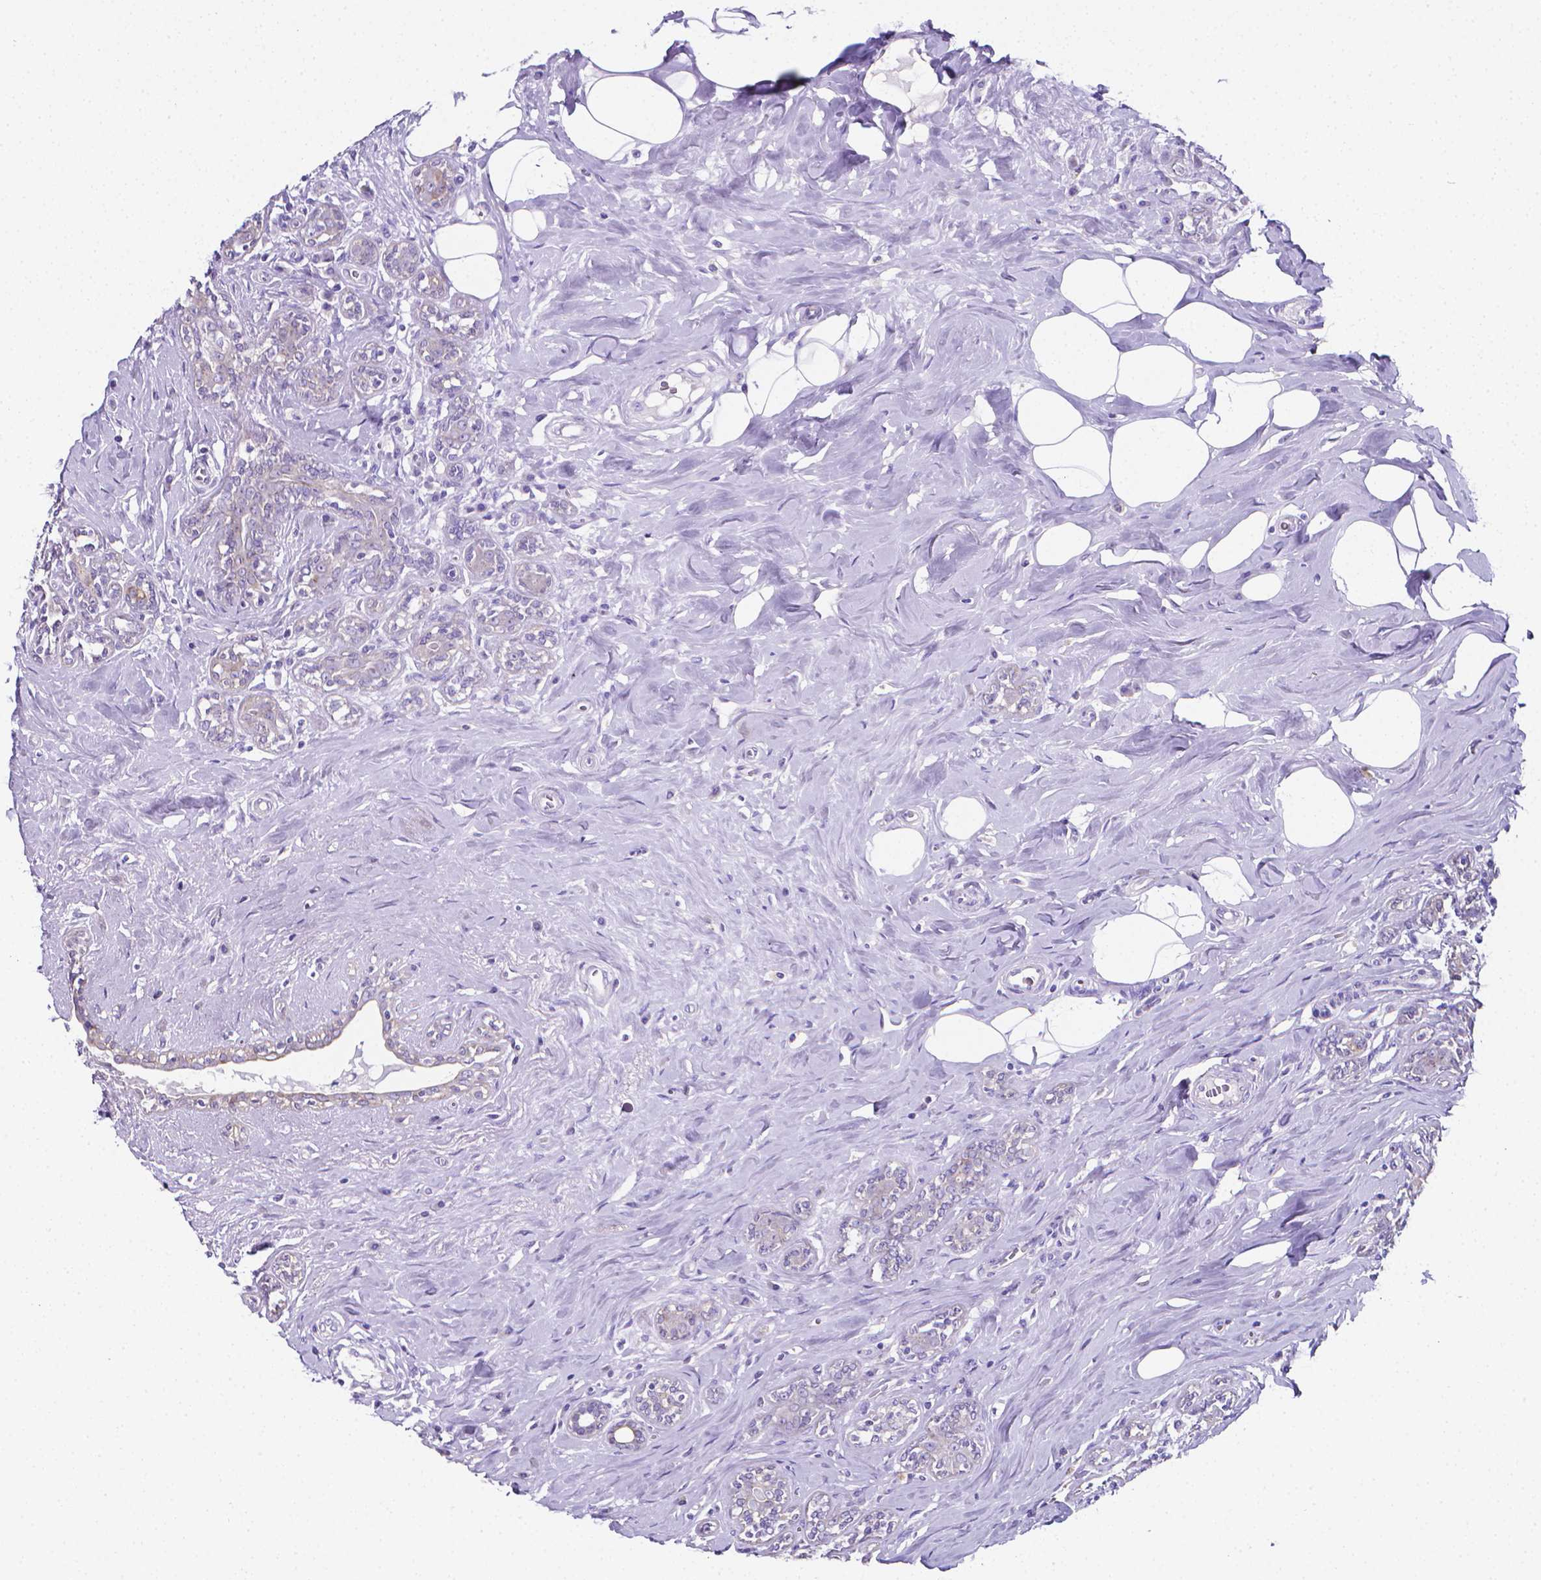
{"staining": {"intensity": "negative", "quantity": "none", "location": "none"}, "tissue": "breast cancer", "cell_type": "Tumor cells", "image_type": "cancer", "snomed": [{"axis": "morphology", "description": "Normal tissue, NOS"}, {"axis": "morphology", "description": "Duct carcinoma"}, {"axis": "topography", "description": "Breast"}], "caption": "Tumor cells show no significant protein positivity in breast cancer. (DAB (3,3'-diaminobenzidine) immunohistochemistry, high magnification).", "gene": "LRRC73", "patient": {"sex": "female", "age": 43}}